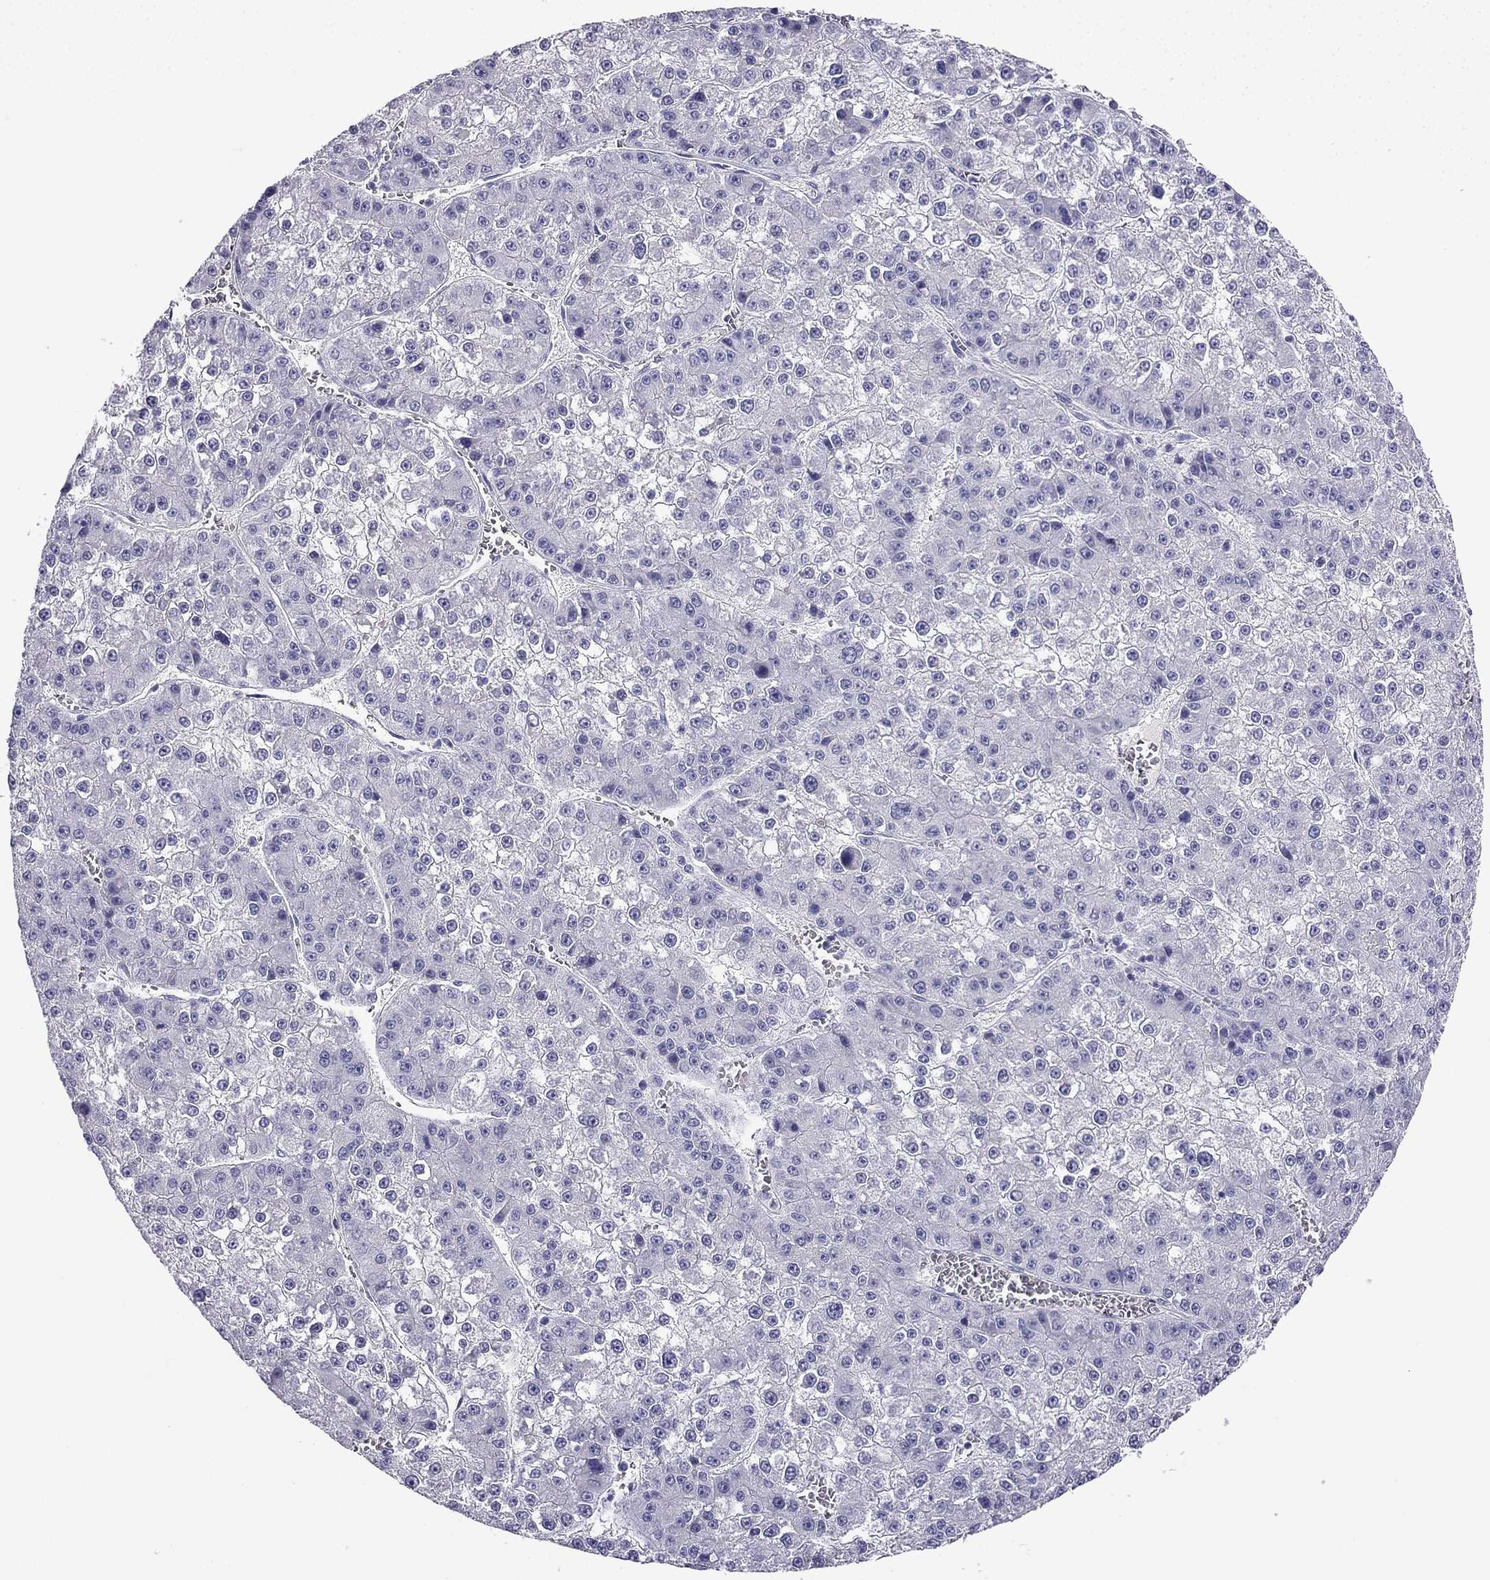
{"staining": {"intensity": "negative", "quantity": "none", "location": "none"}, "tissue": "liver cancer", "cell_type": "Tumor cells", "image_type": "cancer", "snomed": [{"axis": "morphology", "description": "Carcinoma, Hepatocellular, NOS"}, {"axis": "topography", "description": "Liver"}], "caption": "Immunohistochemistry (IHC) photomicrograph of neoplastic tissue: liver hepatocellular carcinoma stained with DAB (3,3'-diaminobenzidine) shows no significant protein expression in tumor cells.", "gene": "NPTX1", "patient": {"sex": "female", "age": 73}}